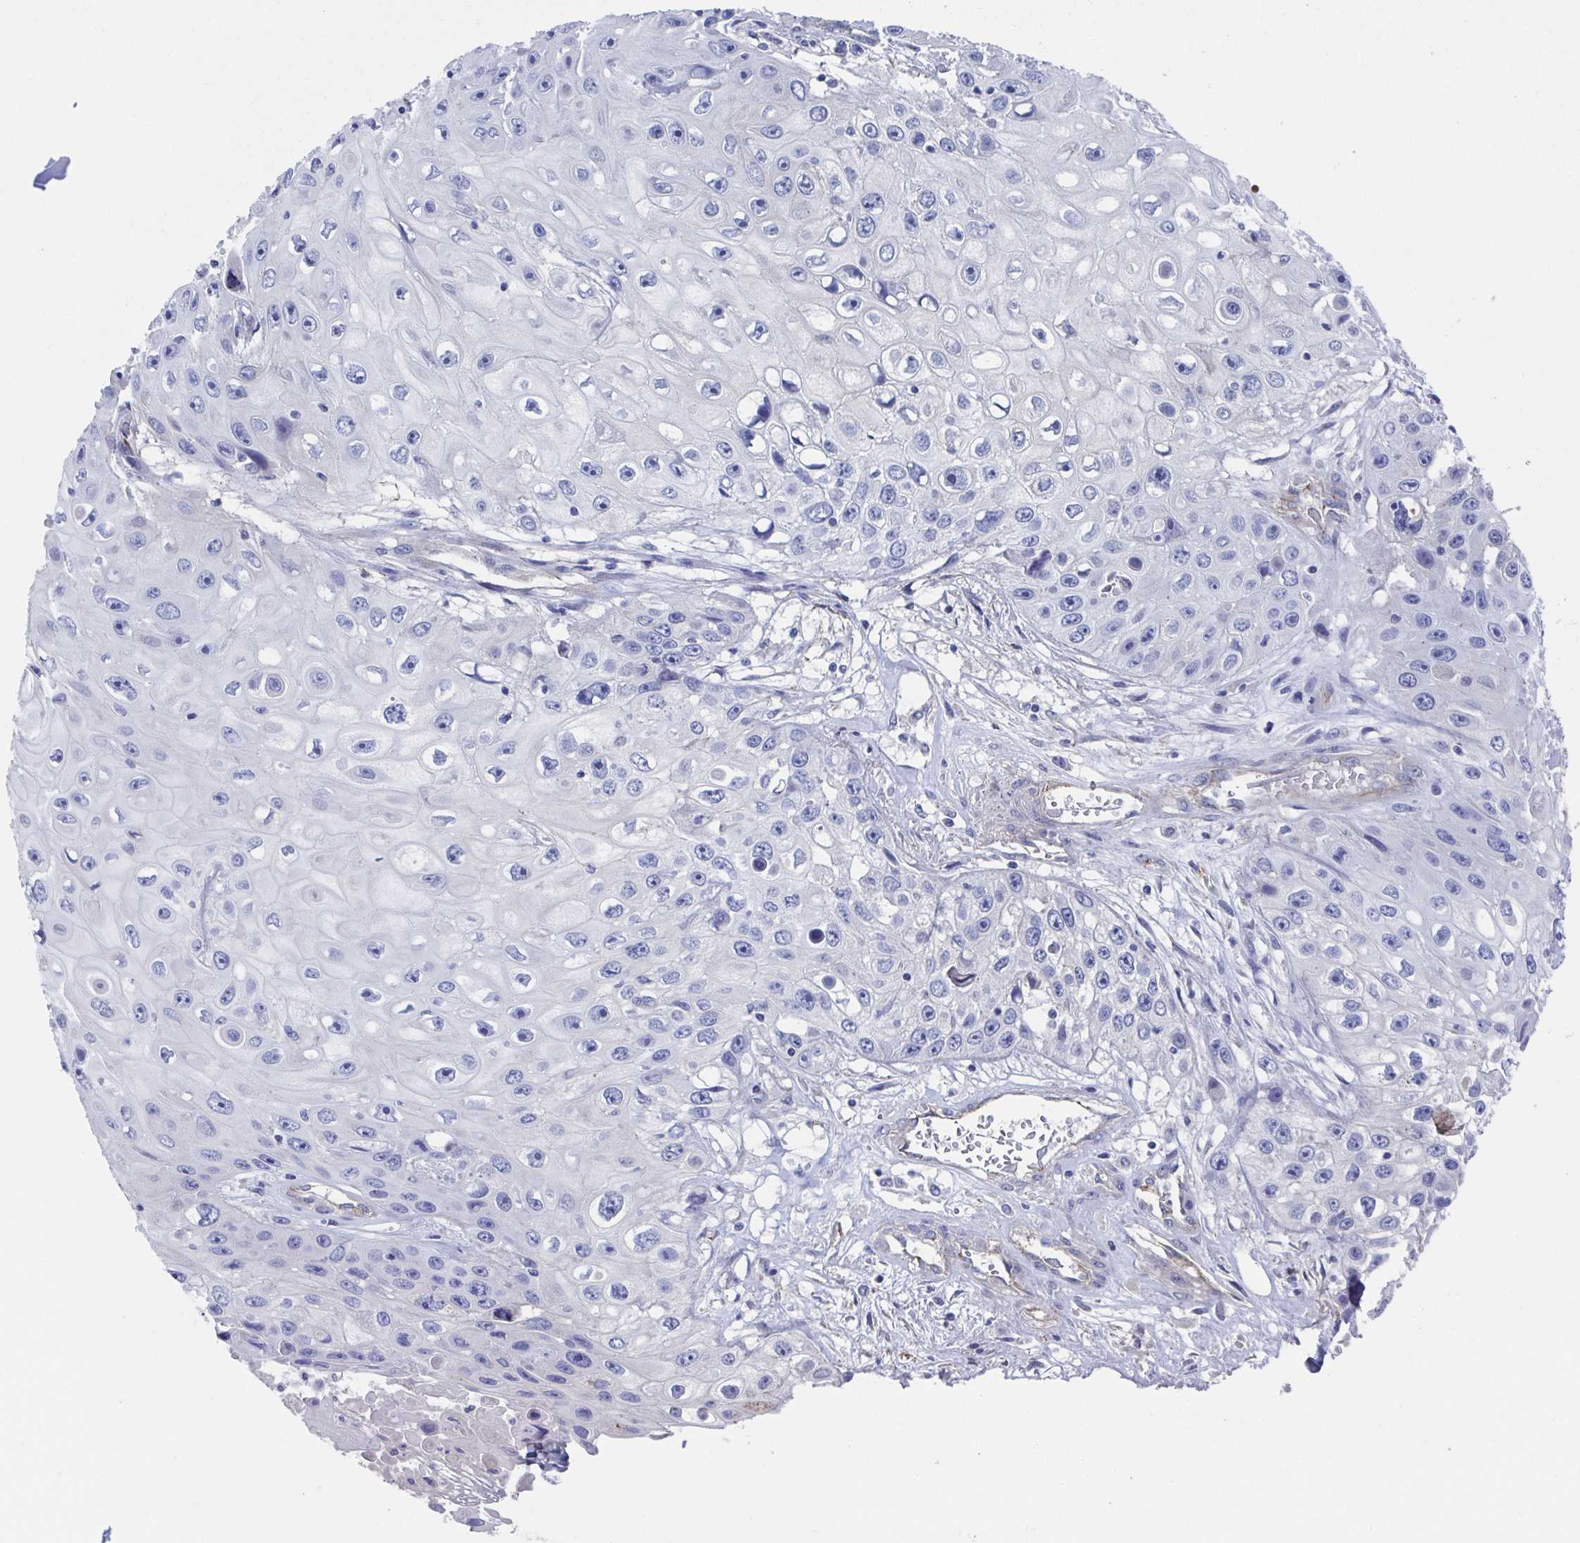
{"staining": {"intensity": "negative", "quantity": "none", "location": "none"}, "tissue": "skin cancer", "cell_type": "Tumor cells", "image_type": "cancer", "snomed": [{"axis": "morphology", "description": "Squamous cell carcinoma, NOS"}, {"axis": "topography", "description": "Skin"}], "caption": "Immunohistochemistry histopathology image of human skin cancer (squamous cell carcinoma) stained for a protein (brown), which reveals no expression in tumor cells.", "gene": "CDH2", "patient": {"sex": "male", "age": 82}}